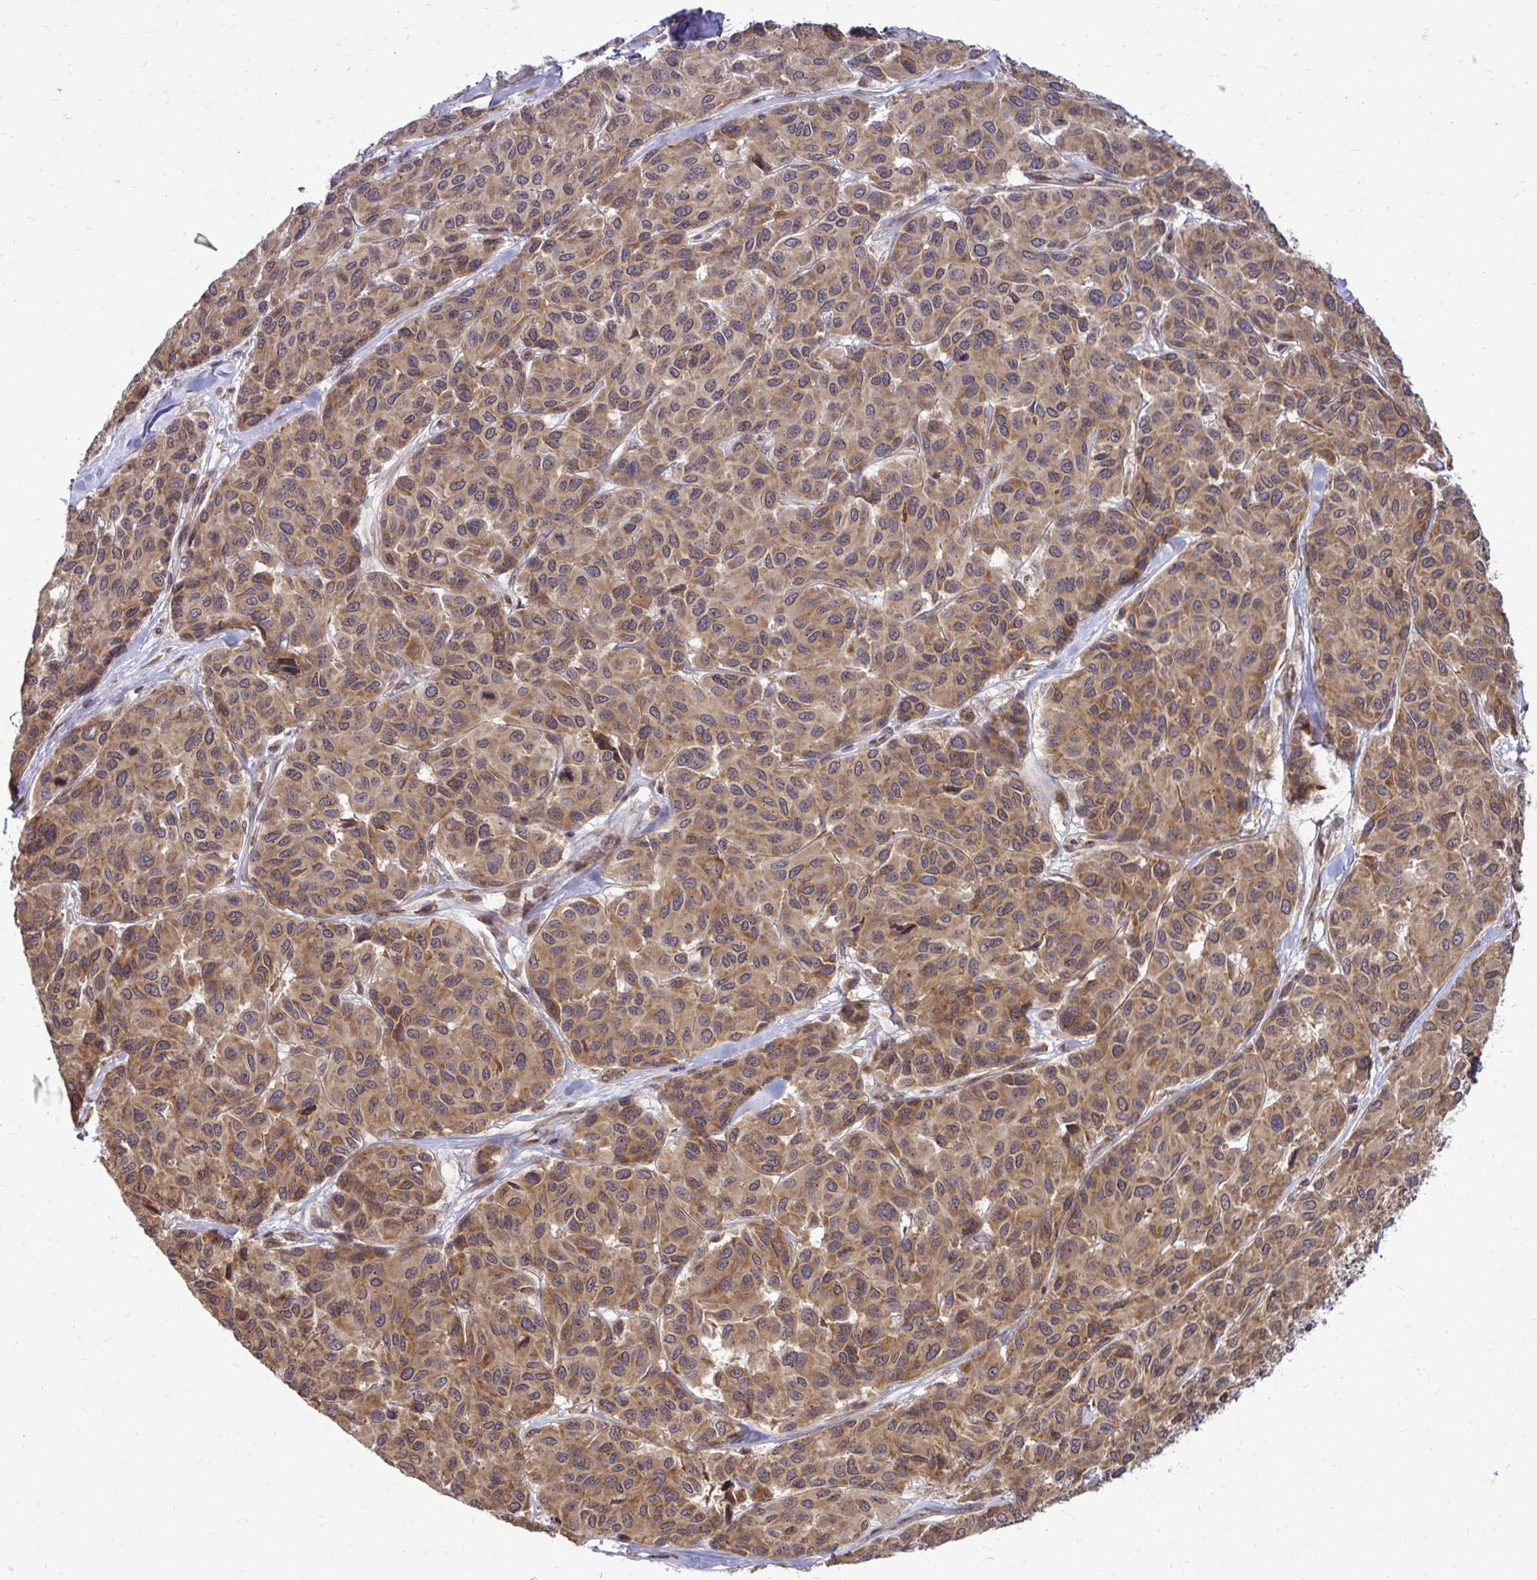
{"staining": {"intensity": "moderate", "quantity": ">75%", "location": "cytoplasmic/membranous"}, "tissue": "melanoma", "cell_type": "Tumor cells", "image_type": "cancer", "snomed": [{"axis": "morphology", "description": "Malignant melanoma, NOS"}, {"axis": "topography", "description": "Skin"}], "caption": "Human malignant melanoma stained for a protein (brown) exhibits moderate cytoplasmic/membranous positive staining in about >75% of tumor cells.", "gene": "FMR1", "patient": {"sex": "female", "age": 66}}